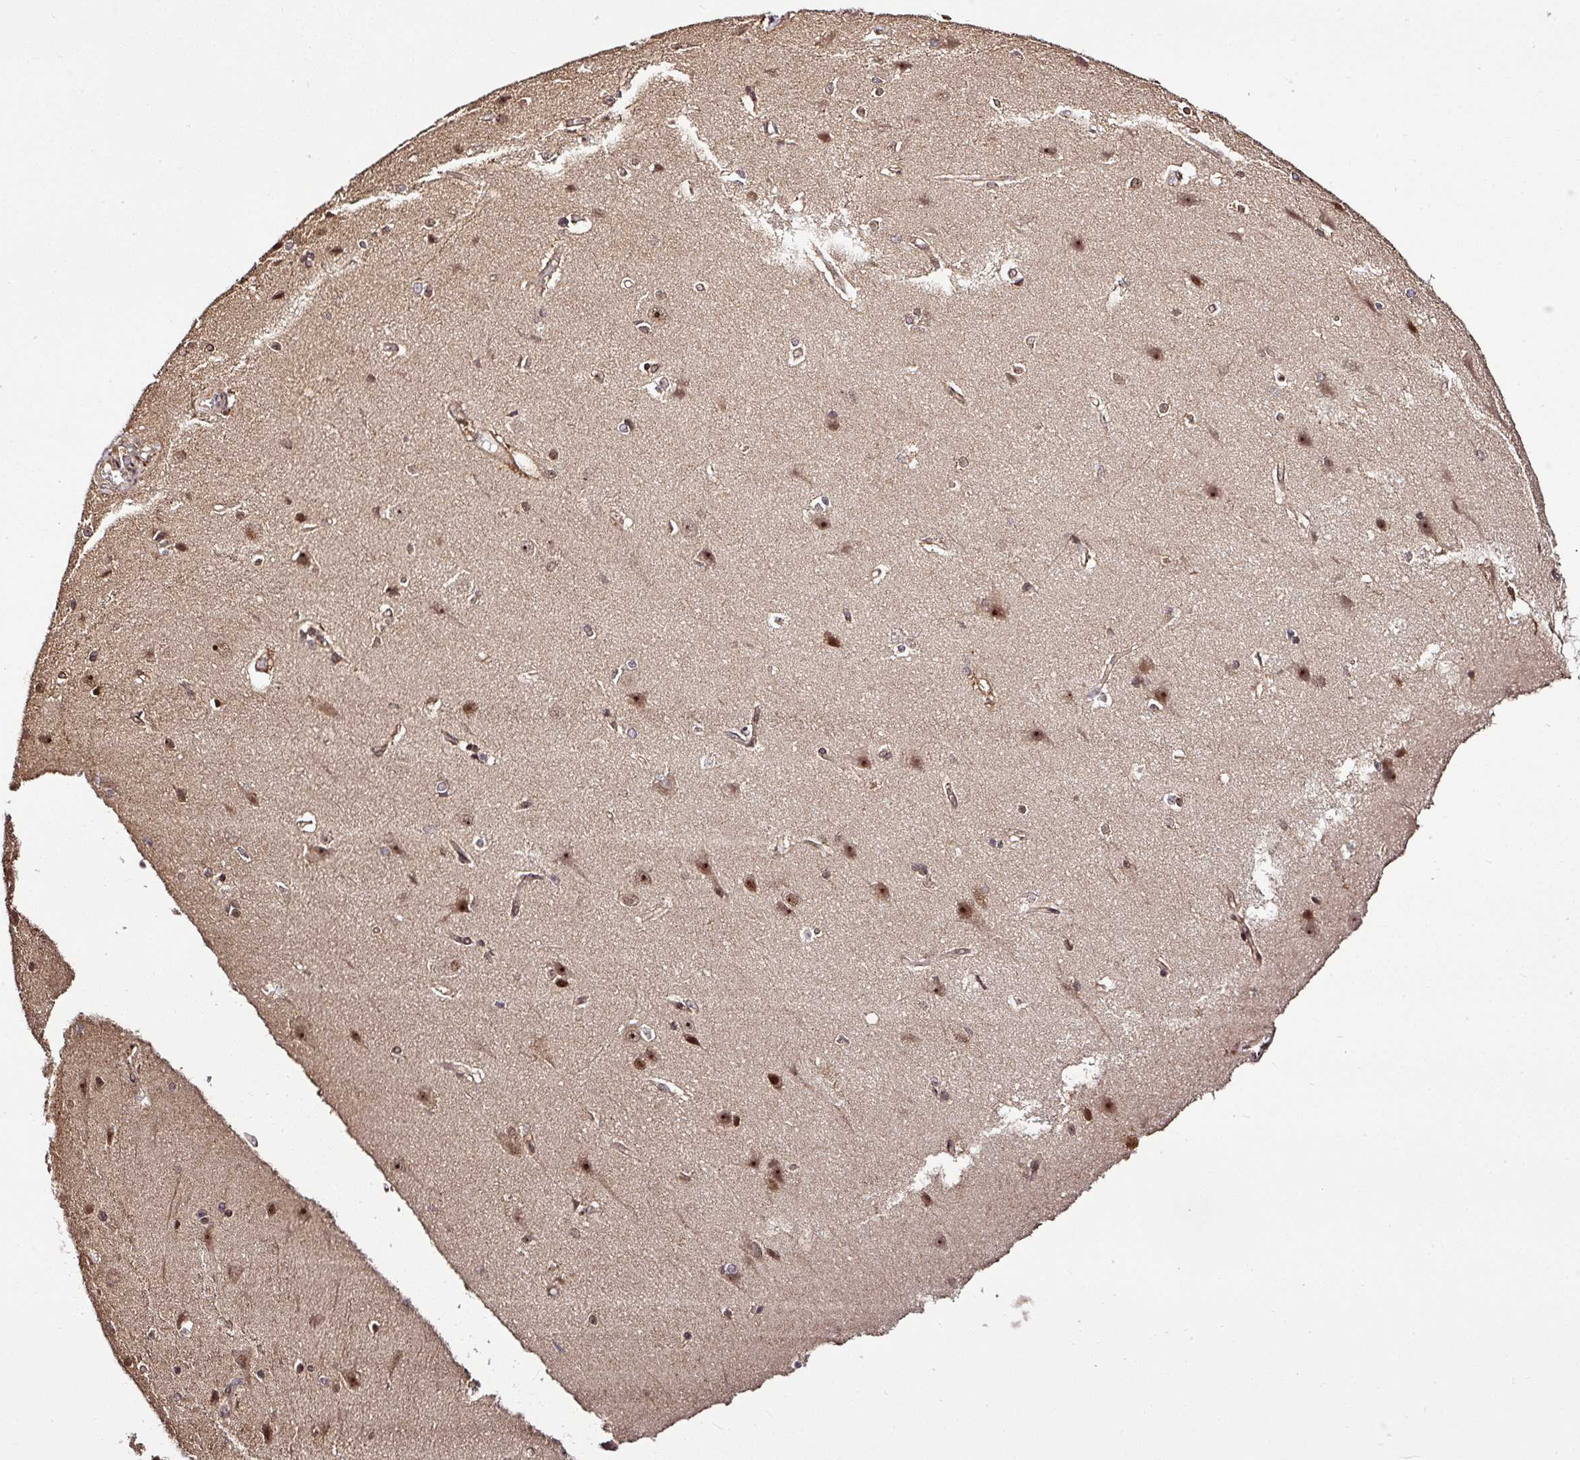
{"staining": {"intensity": "moderate", "quantity": ">75%", "location": "nuclear"}, "tissue": "cerebral cortex", "cell_type": "Endothelial cells", "image_type": "normal", "snomed": [{"axis": "morphology", "description": "Normal tissue, NOS"}, {"axis": "topography", "description": "Cerebral cortex"}], "caption": "A histopathology image showing moderate nuclear staining in approximately >75% of endothelial cells in normal cerebral cortex, as visualized by brown immunohistochemical staining.", "gene": "FAM153A", "patient": {"sex": "male", "age": 37}}